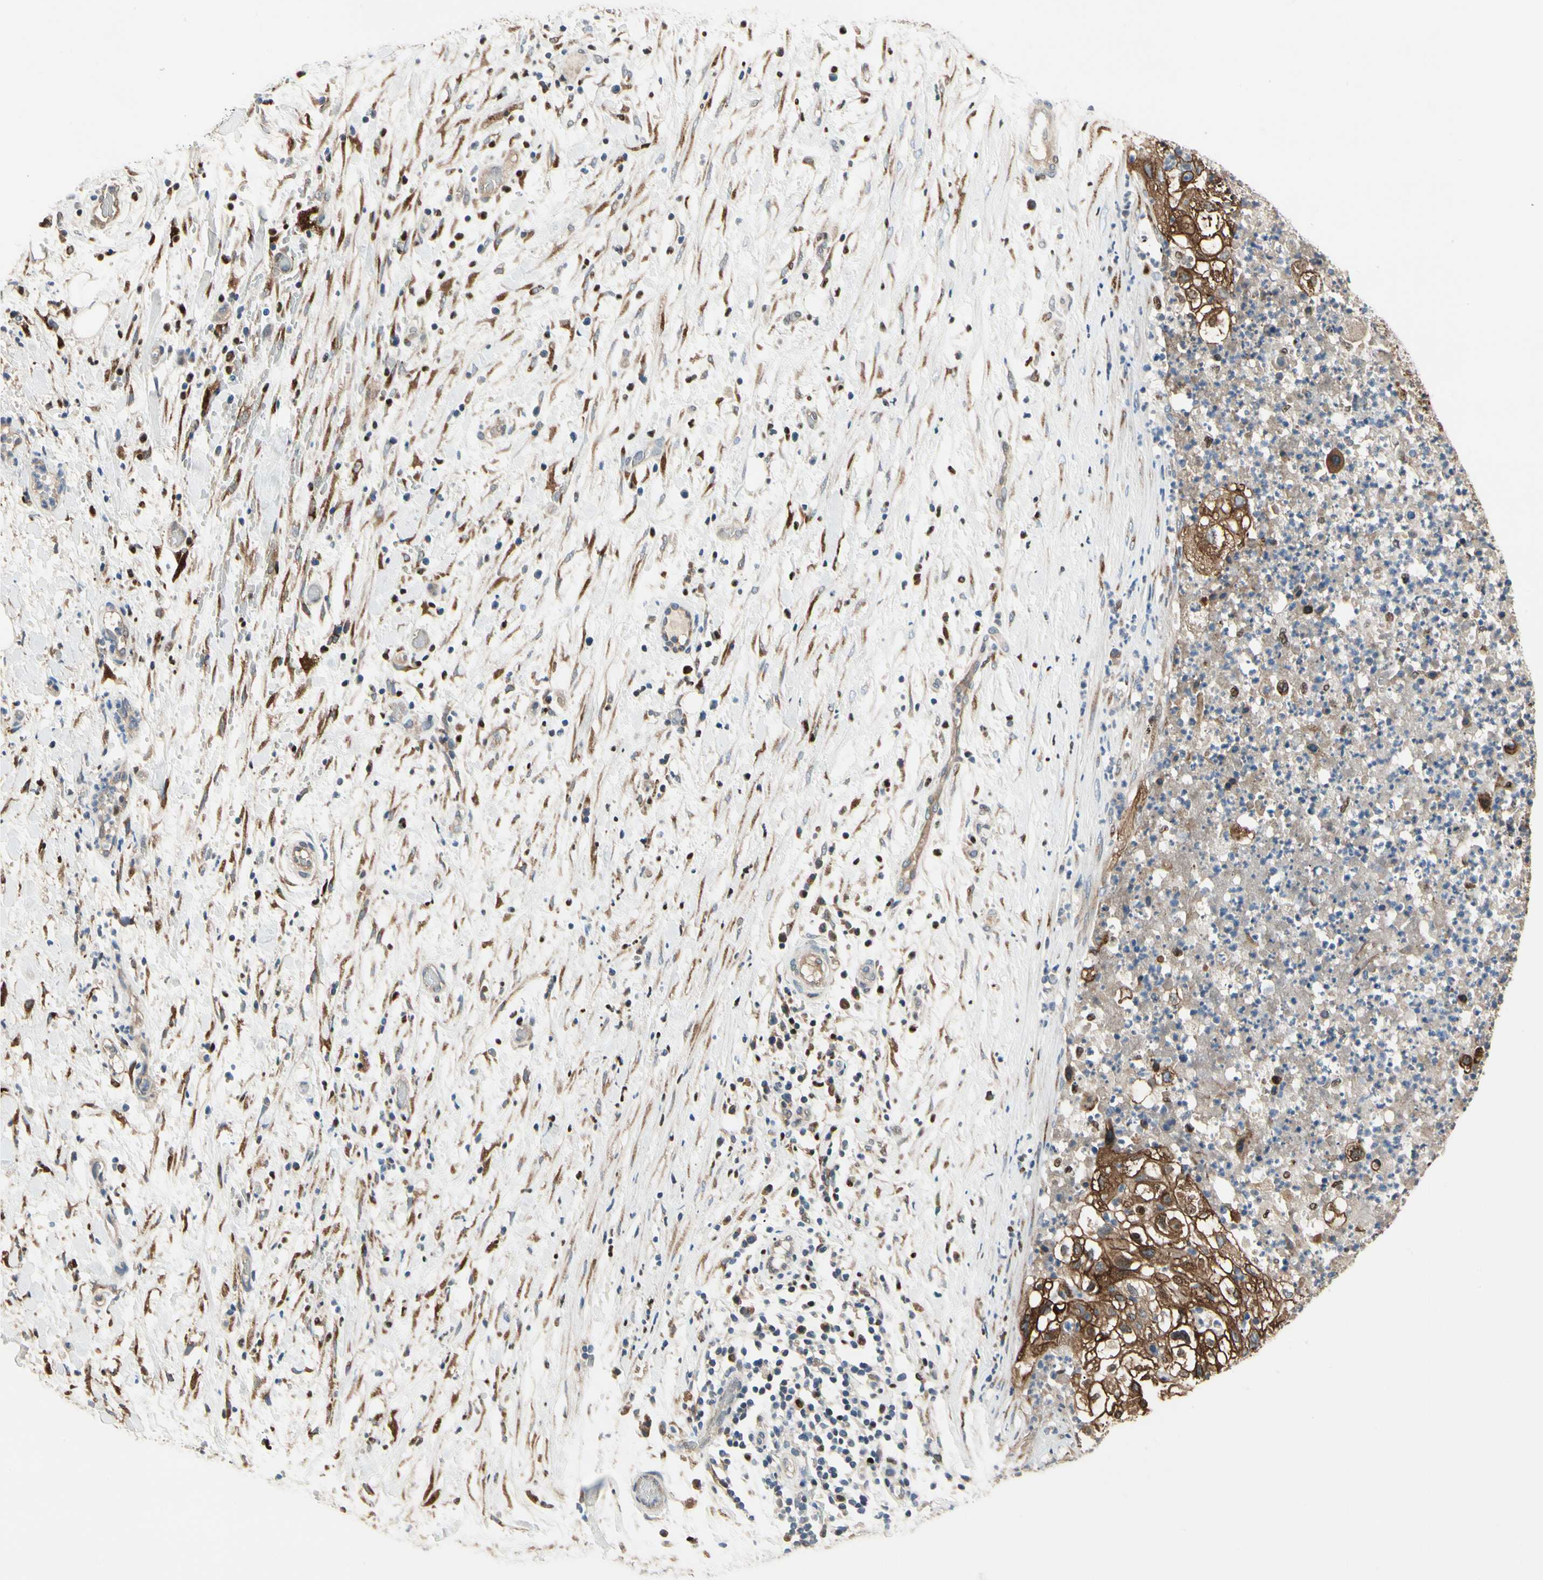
{"staining": {"intensity": "strong", "quantity": ">75%", "location": "cytoplasmic/membranous"}, "tissue": "lung cancer", "cell_type": "Tumor cells", "image_type": "cancer", "snomed": [{"axis": "morphology", "description": "Inflammation, NOS"}, {"axis": "morphology", "description": "Squamous cell carcinoma, NOS"}, {"axis": "topography", "description": "Lymph node"}, {"axis": "topography", "description": "Soft tissue"}, {"axis": "topography", "description": "Lung"}], "caption": "Immunohistochemical staining of lung cancer (squamous cell carcinoma) displays high levels of strong cytoplasmic/membranous protein staining in about >75% of tumor cells. Nuclei are stained in blue.", "gene": "CGREF1", "patient": {"sex": "male", "age": 66}}